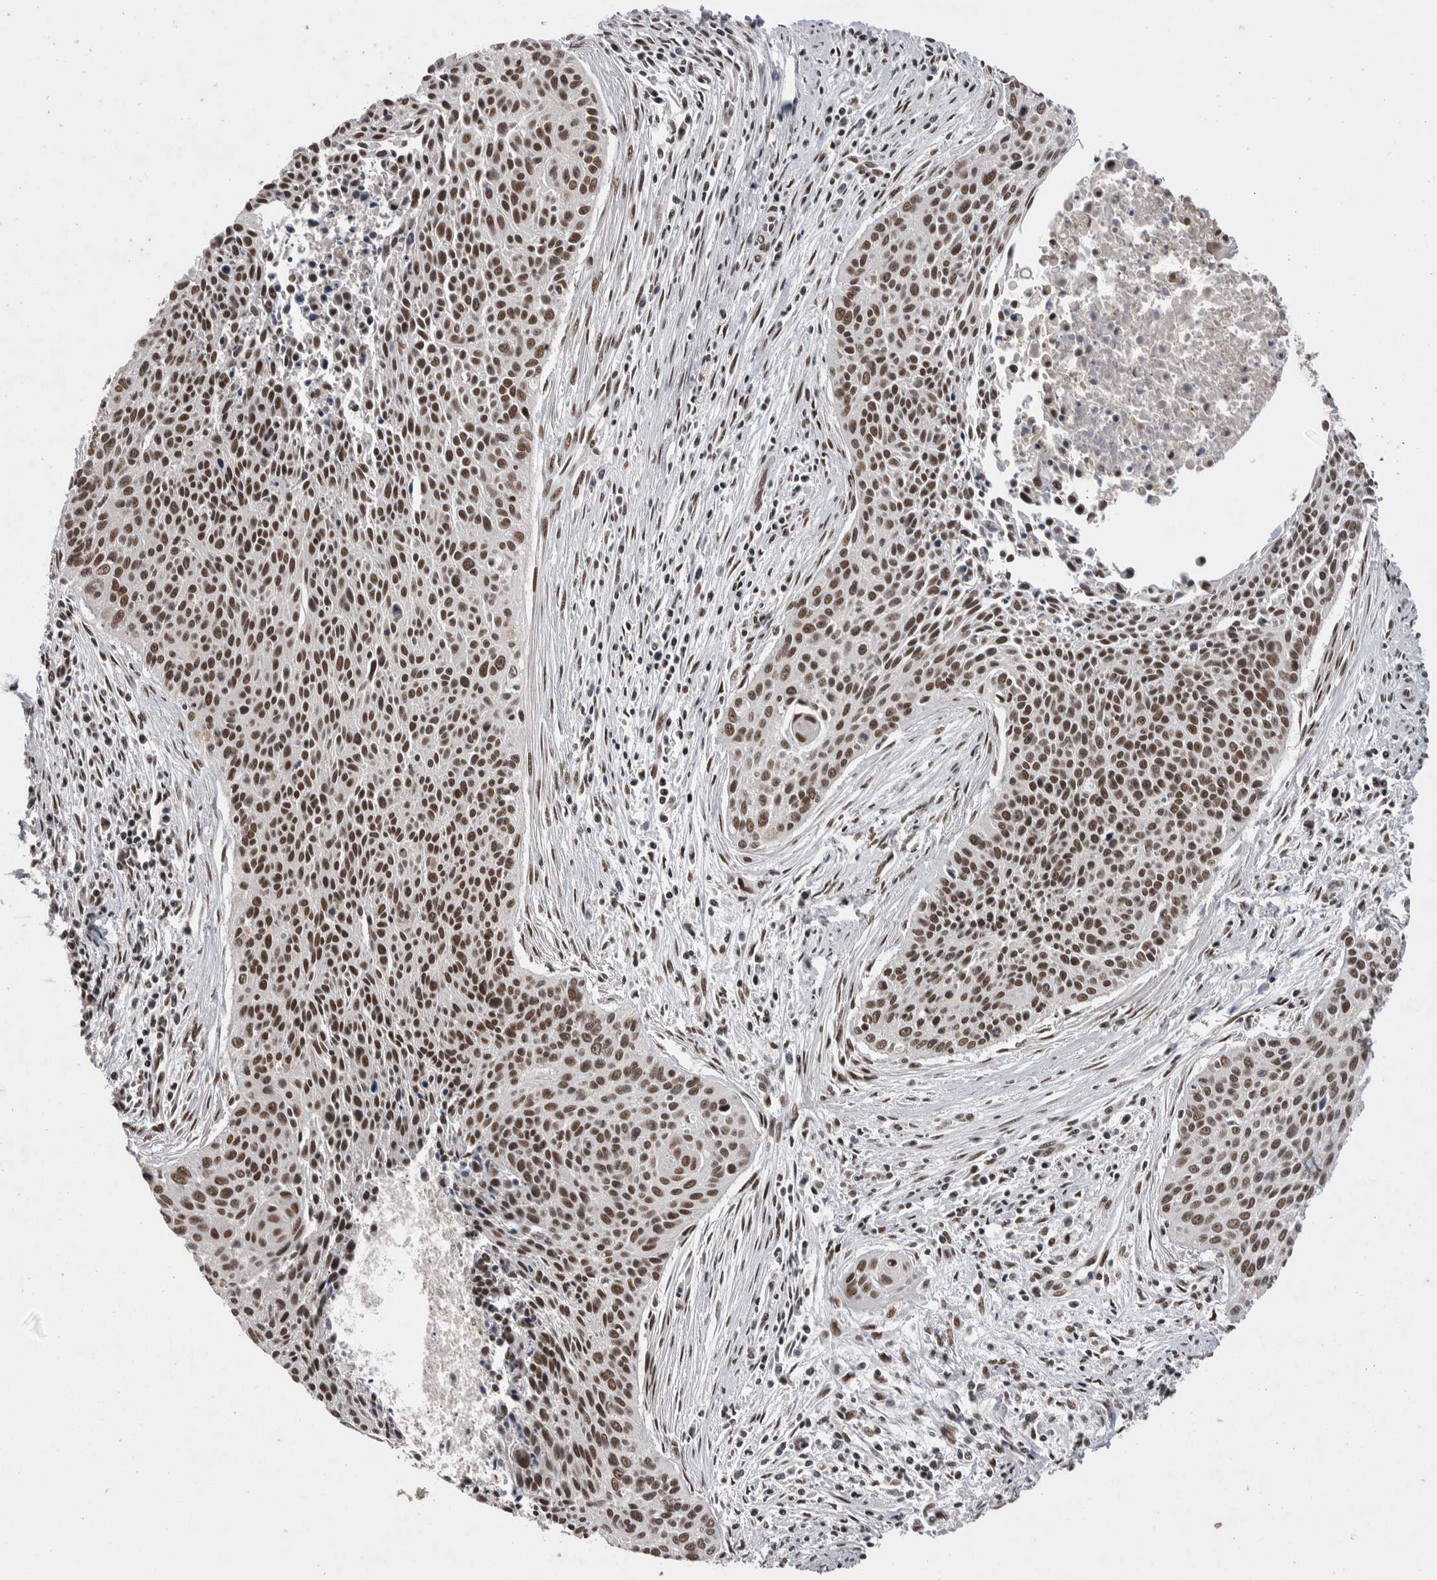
{"staining": {"intensity": "moderate", "quantity": ">75%", "location": "nuclear"}, "tissue": "cervical cancer", "cell_type": "Tumor cells", "image_type": "cancer", "snomed": [{"axis": "morphology", "description": "Squamous cell carcinoma, NOS"}, {"axis": "topography", "description": "Cervix"}], "caption": "Immunohistochemistry (IHC) photomicrograph of neoplastic tissue: cervical cancer (squamous cell carcinoma) stained using immunohistochemistry (IHC) shows medium levels of moderate protein expression localized specifically in the nuclear of tumor cells, appearing as a nuclear brown color.", "gene": "DMTF1", "patient": {"sex": "female", "age": 55}}